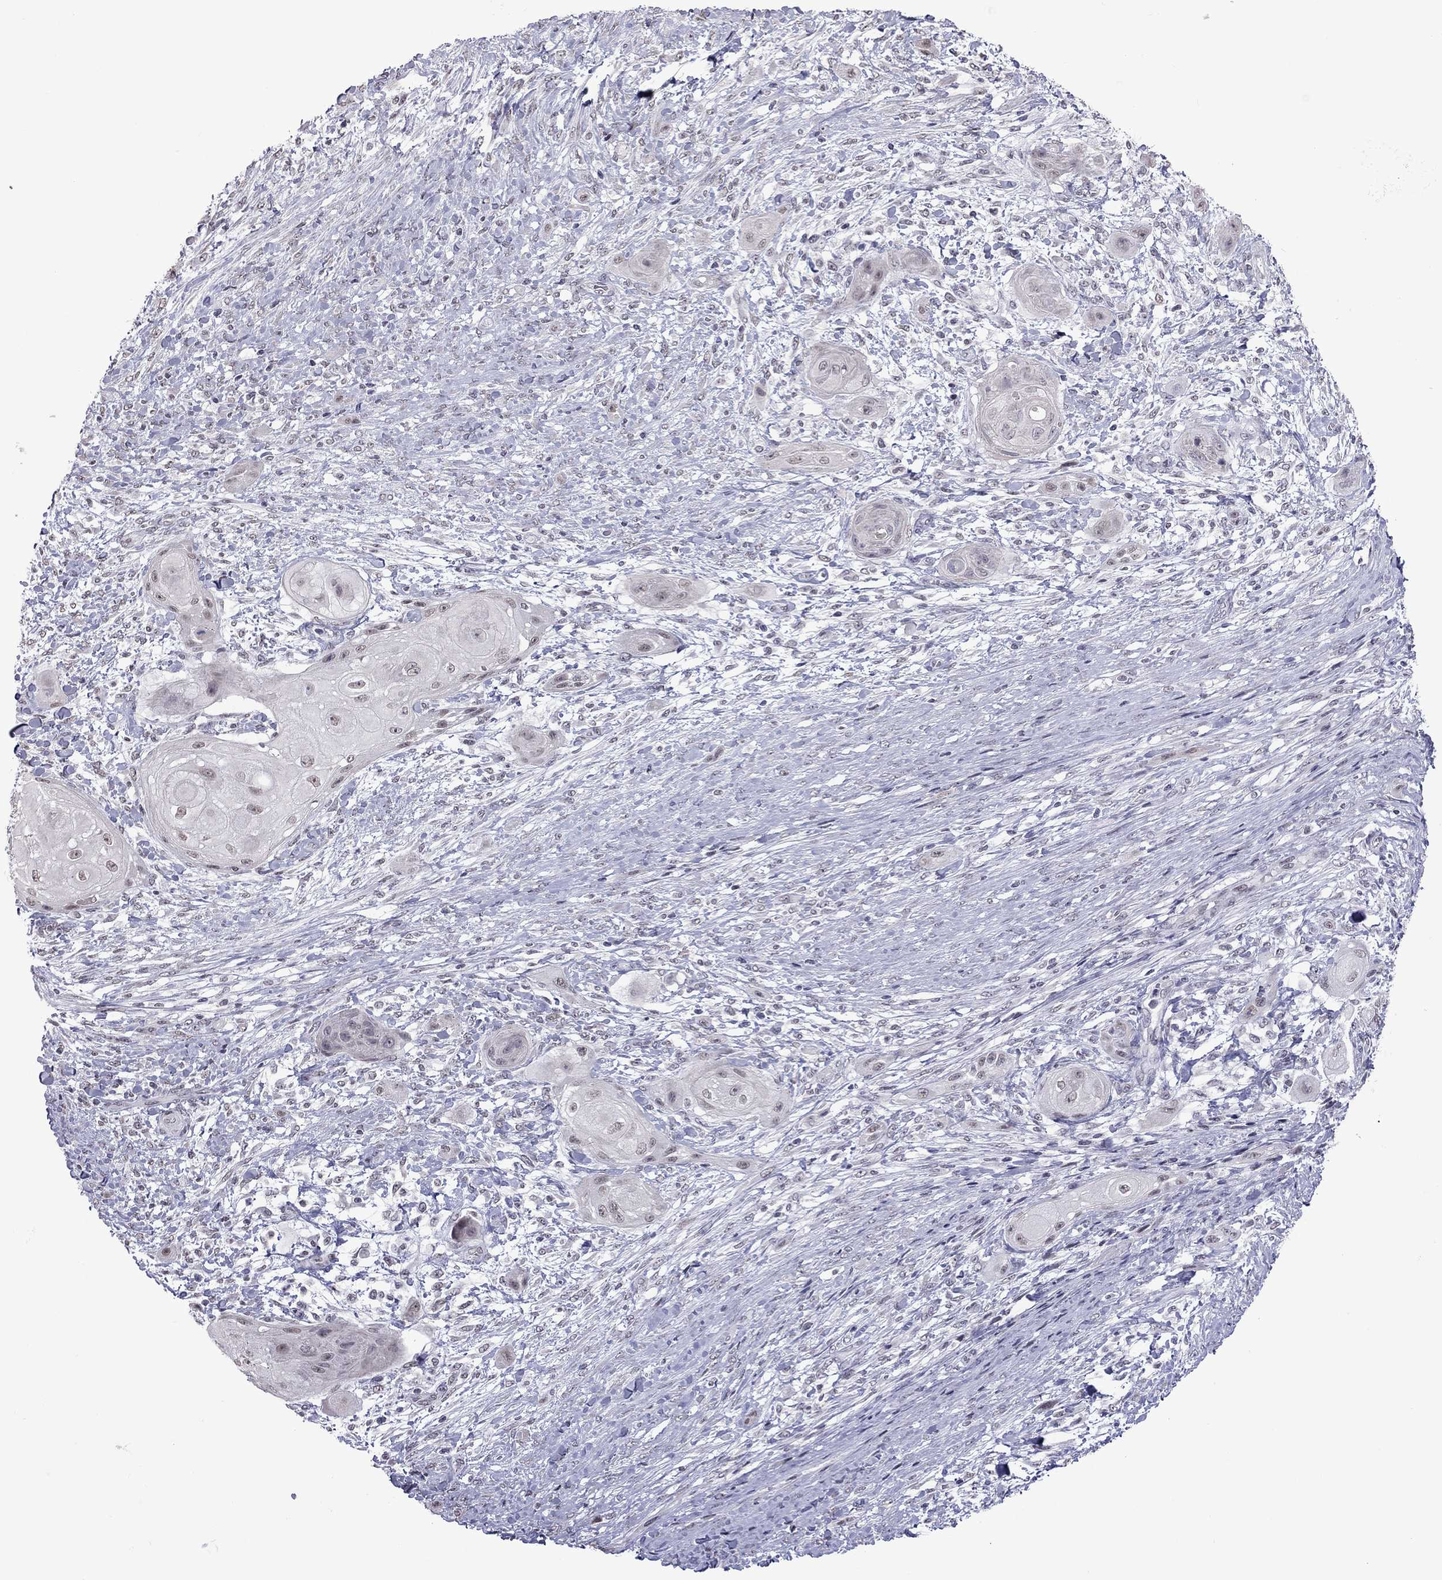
{"staining": {"intensity": "negative", "quantity": "none", "location": "none"}, "tissue": "skin cancer", "cell_type": "Tumor cells", "image_type": "cancer", "snomed": [{"axis": "morphology", "description": "Squamous cell carcinoma, NOS"}, {"axis": "topography", "description": "Skin"}], "caption": "Immunohistochemistry (IHC) of human skin cancer (squamous cell carcinoma) exhibits no positivity in tumor cells.", "gene": "PPP1R3A", "patient": {"sex": "male", "age": 62}}